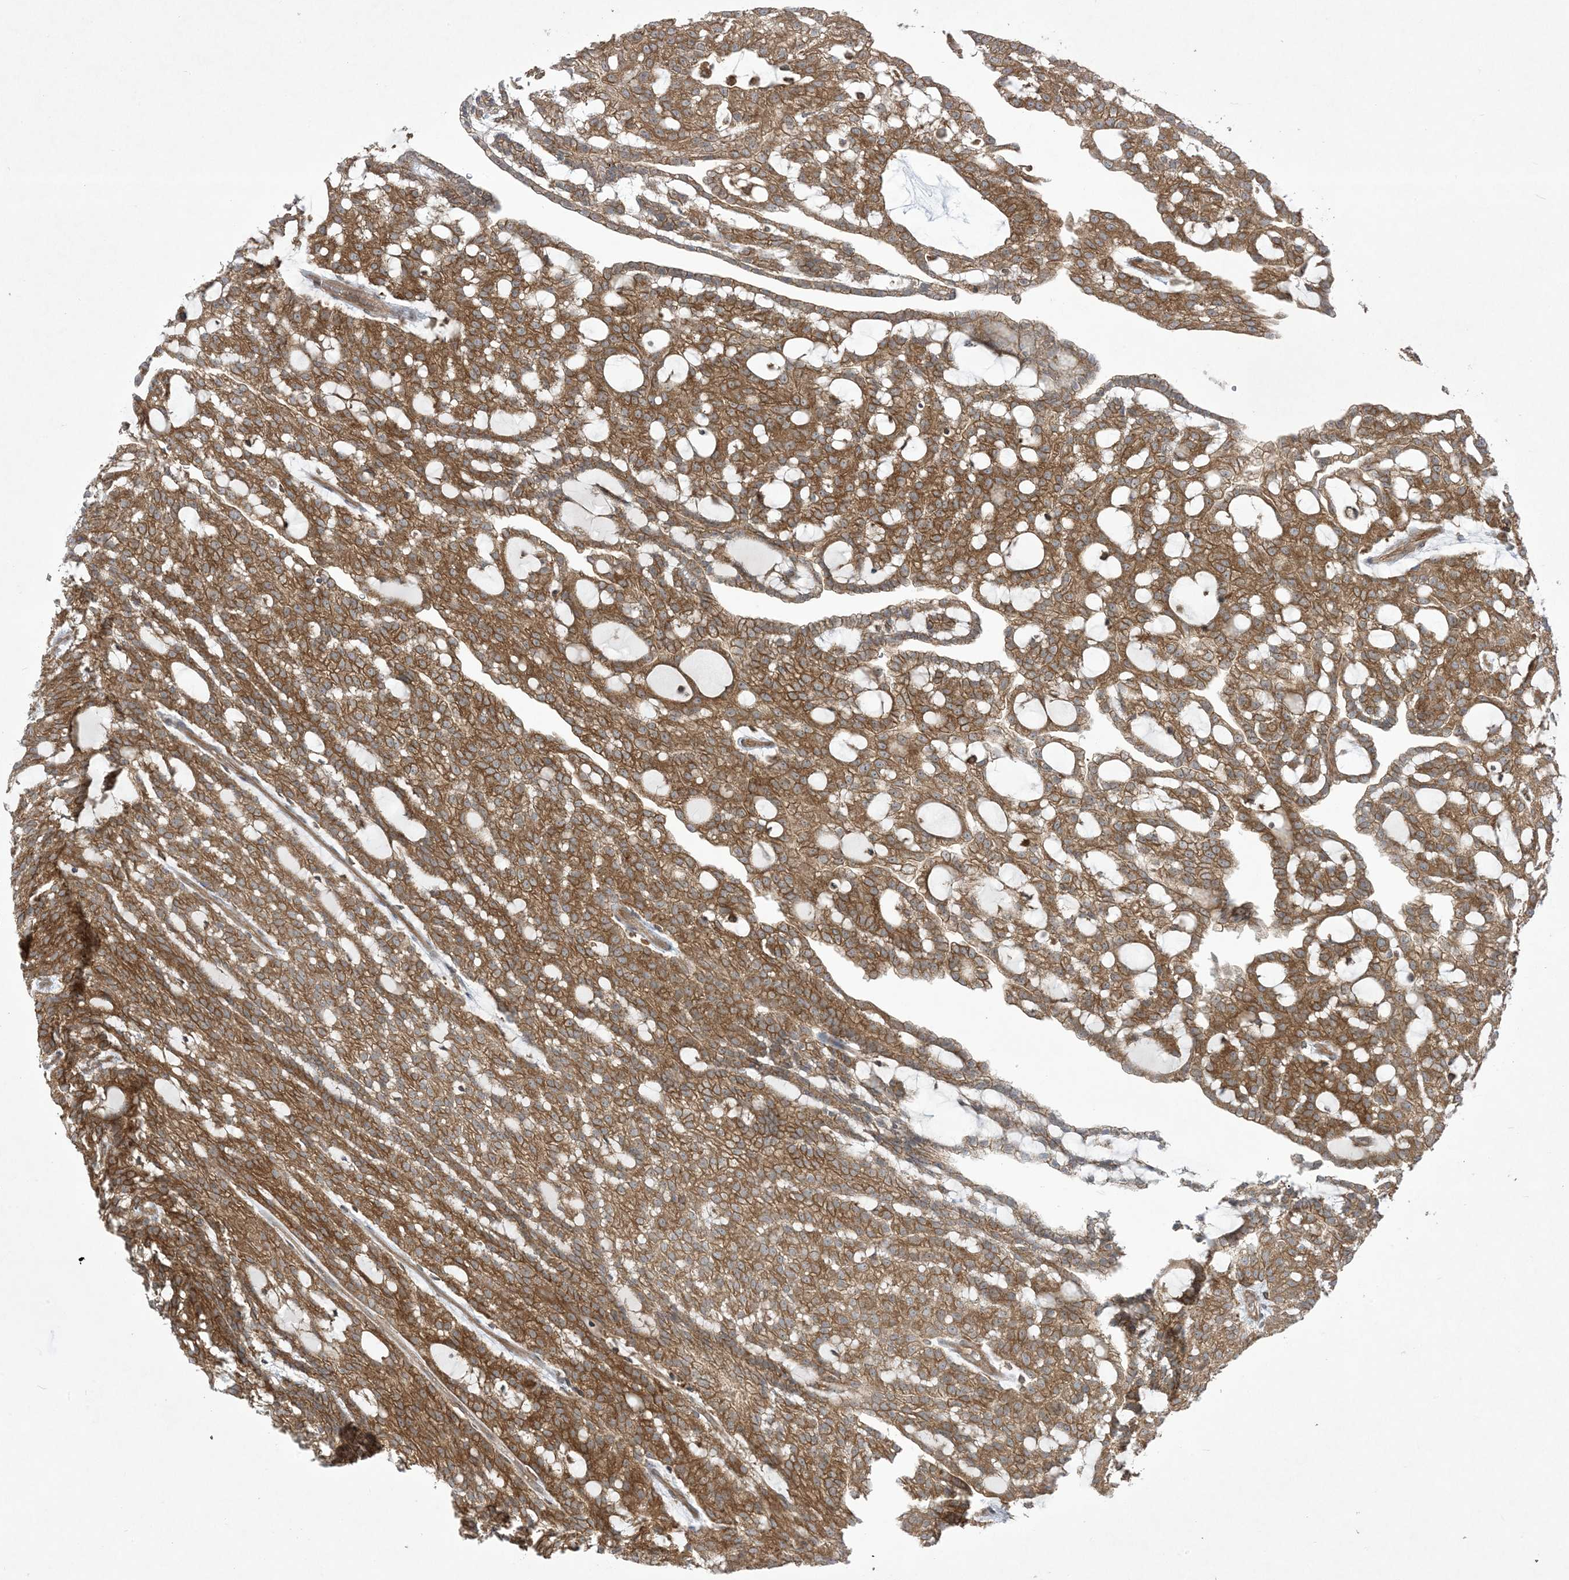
{"staining": {"intensity": "moderate", "quantity": ">75%", "location": "cytoplasmic/membranous"}, "tissue": "renal cancer", "cell_type": "Tumor cells", "image_type": "cancer", "snomed": [{"axis": "morphology", "description": "Adenocarcinoma, NOS"}, {"axis": "topography", "description": "Kidney"}], "caption": "Immunohistochemistry (DAB (3,3'-diaminobenzidine)) staining of renal cancer demonstrates moderate cytoplasmic/membranous protein positivity in about >75% of tumor cells.", "gene": "SOGA3", "patient": {"sex": "male", "age": 63}}